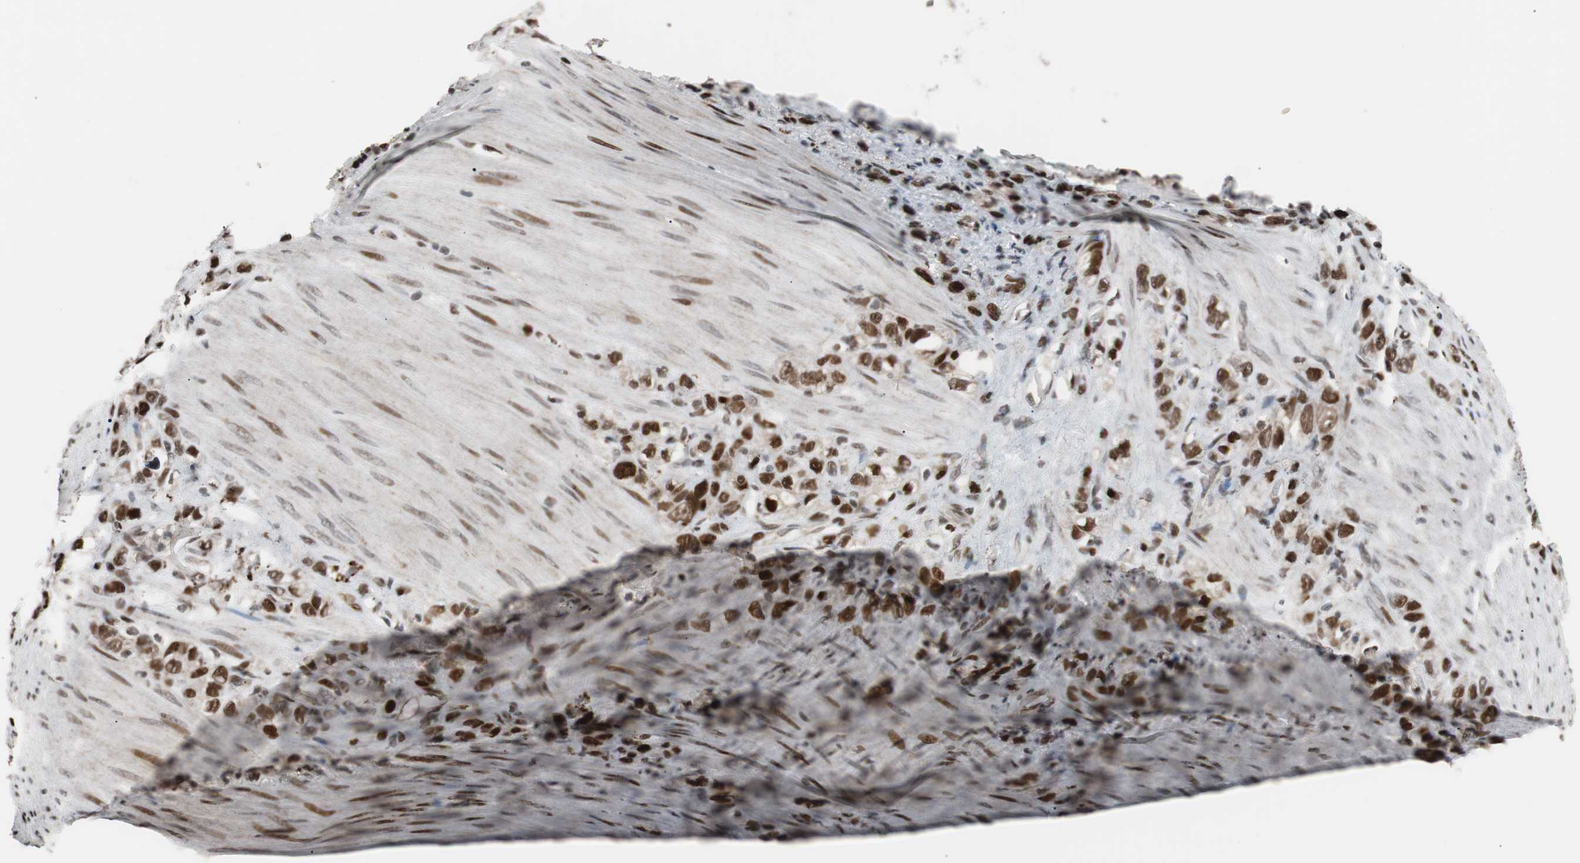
{"staining": {"intensity": "strong", "quantity": ">75%", "location": "nuclear"}, "tissue": "stomach cancer", "cell_type": "Tumor cells", "image_type": "cancer", "snomed": [{"axis": "morphology", "description": "Normal tissue, NOS"}, {"axis": "morphology", "description": "Adenocarcinoma, NOS"}, {"axis": "morphology", "description": "Adenocarcinoma, High grade"}, {"axis": "topography", "description": "Stomach, upper"}, {"axis": "topography", "description": "Stomach"}], "caption": "Stomach cancer (adenocarcinoma (high-grade)) stained with a protein marker reveals strong staining in tumor cells.", "gene": "NBL1", "patient": {"sex": "female", "age": 65}}